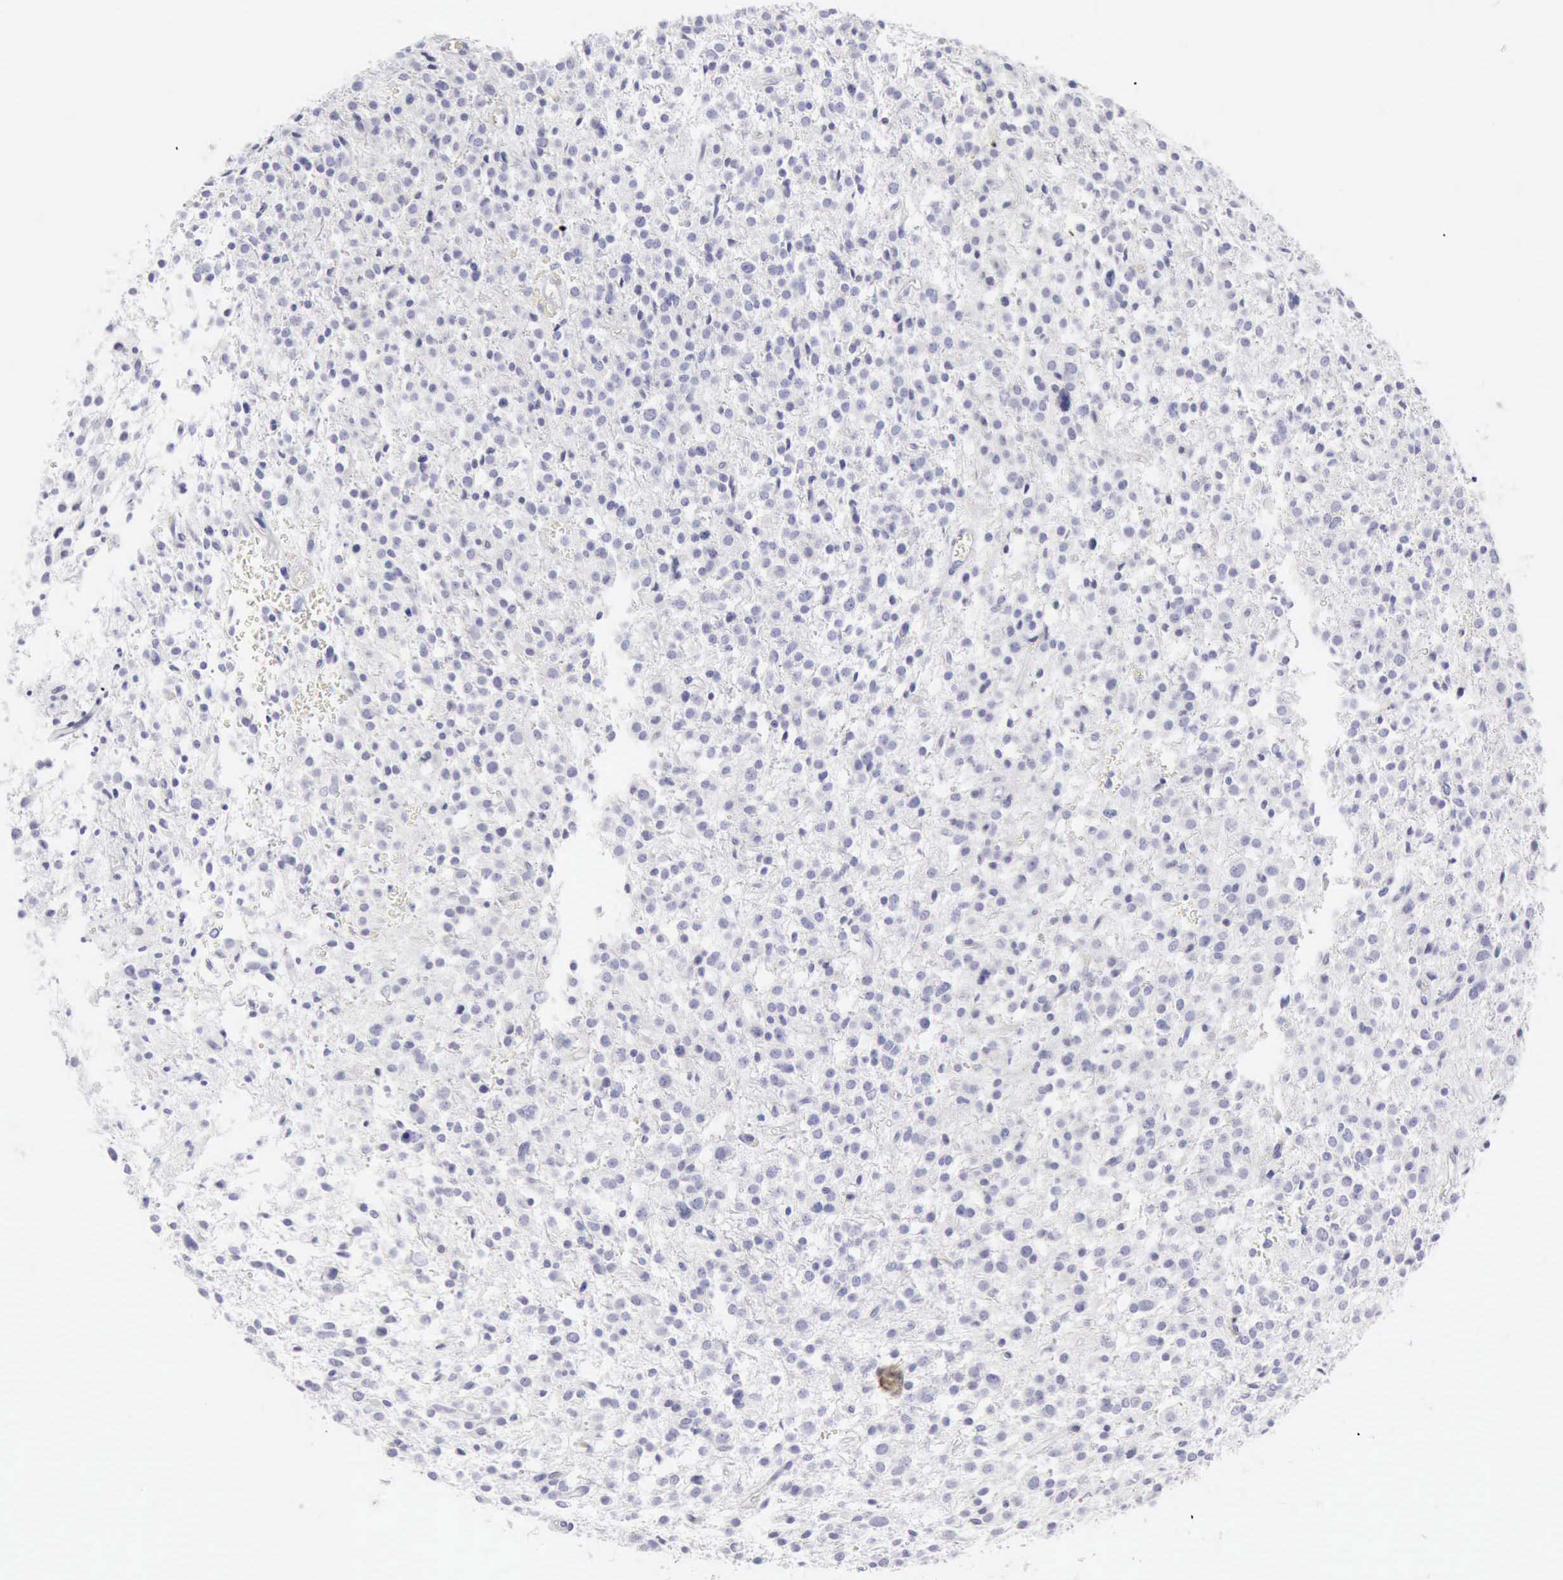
{"staining": {"intensity": "negative", "quantity": "none", "location": "none"}, "tissue": "glioma", "cell_type": "Tumor cells", "image_type": "cancer", "snomed": [{"axis": "morphology", "description": "Glioma, malignant, Low grade"}, {"axis": "topography", "description": "Brain"}], "caption": "IHC micrograph of neoplastic tissue: human malignant low-grade glioma stained with DAB demonstrates no significant protein expression in tumor cells.", "gene": "KRT10", "patient": {"sex": "female", "age": 36}}